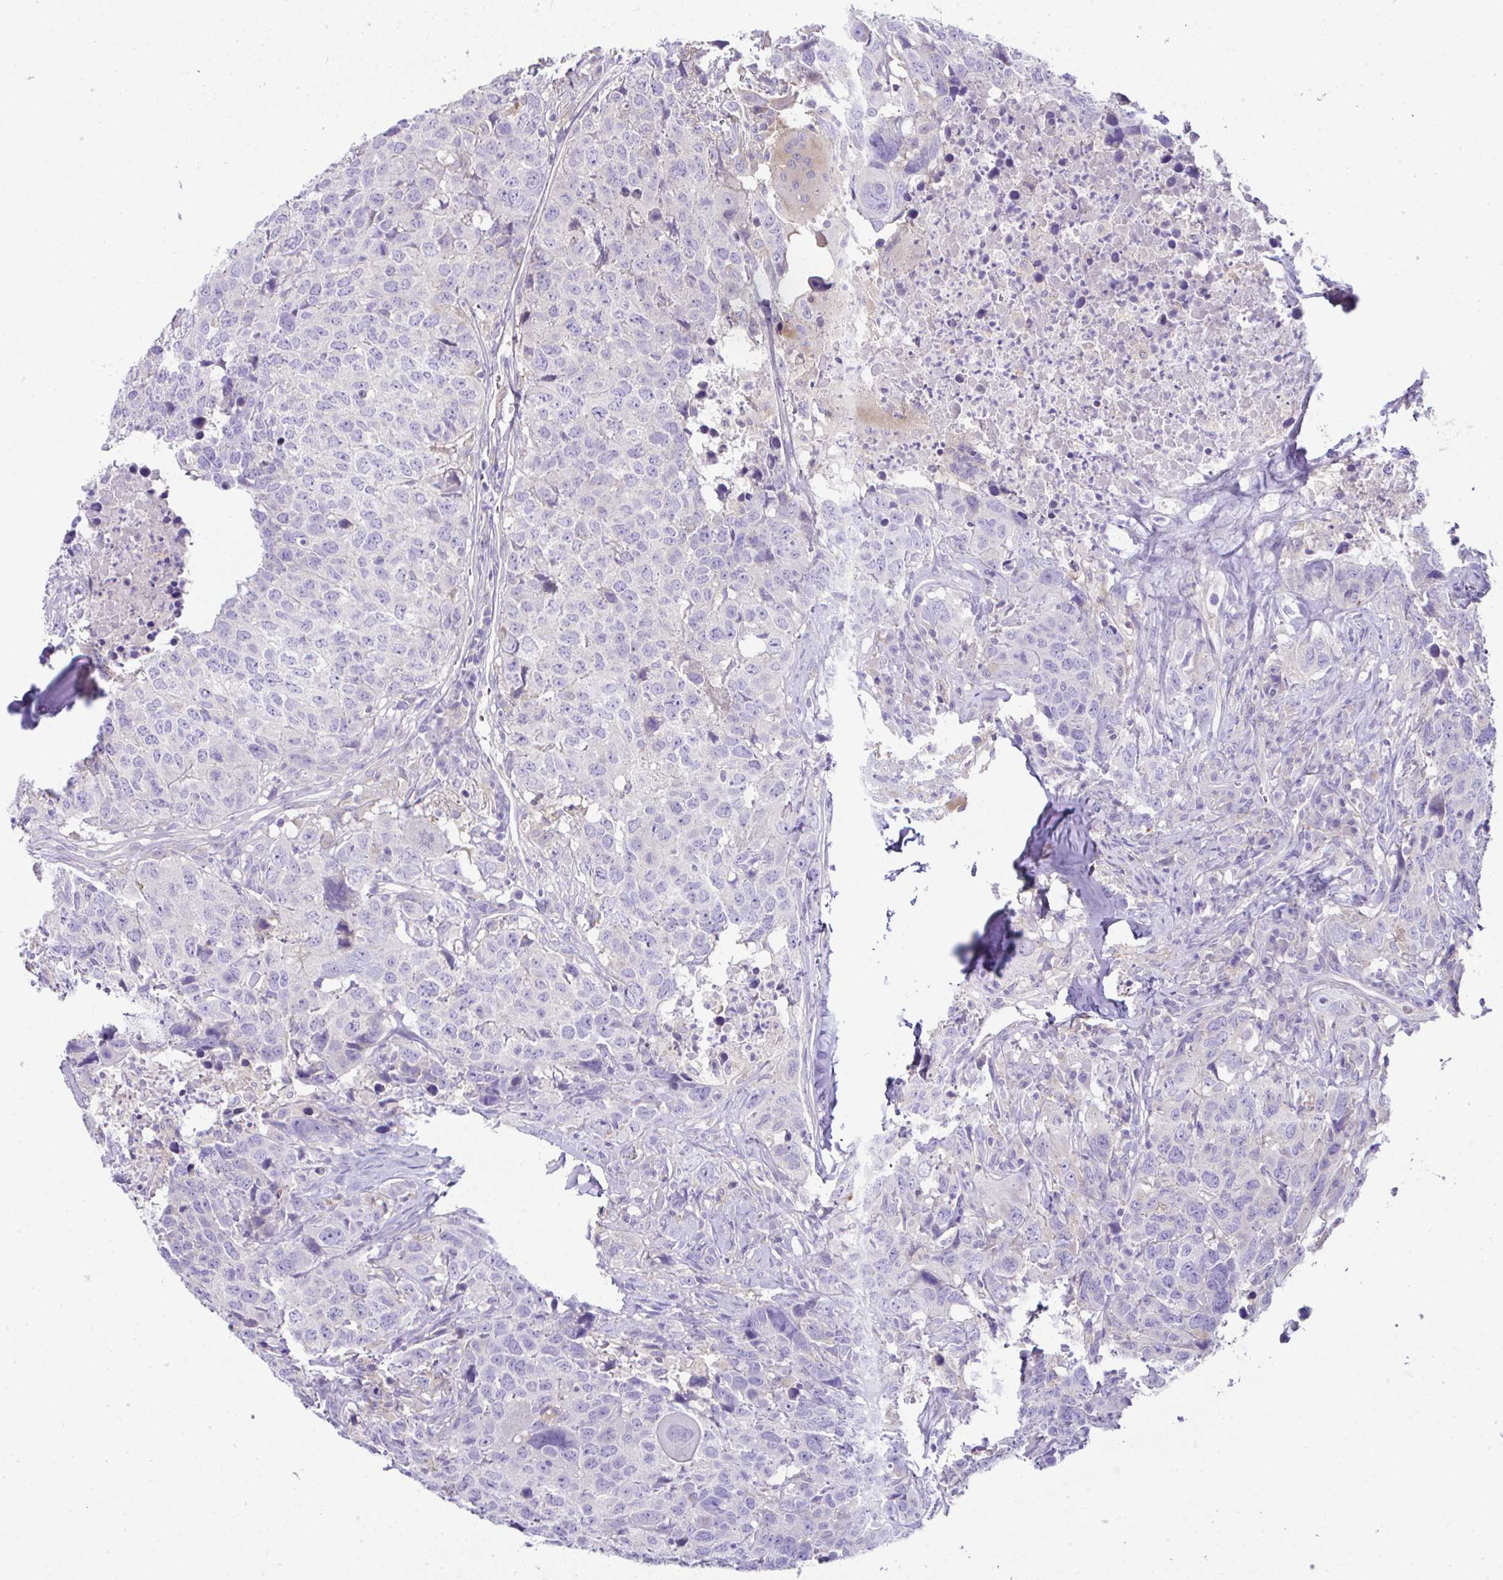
{"staining": {"intensity": "negative", "quantity": "none", "location": "none"}, "tissue": "head and neck cancer", "cell_type": "Tumor cells", "image_type": "cancer", "snomed": [{"axis": "morphology", "description": "Normal tissue, NOS"}, {"axis": "morphology", "description": "Squamous cell carcinoma, NOS"}, {"axis": "topography", "description": "Skeletal muscle"}, {"axis": "topography", "description": "Vascular tissue"}, {"axis": "topography", "description": "Peripheral nerve tissue"}, {"axis": "topography", "description": "Head-Neck"}], "caption": "There is no significant staining in tumor cells of head and neck squamous cell carcinoma.", "gene": "OR4P4", "patient": {"sex": "male", "age": 66}}